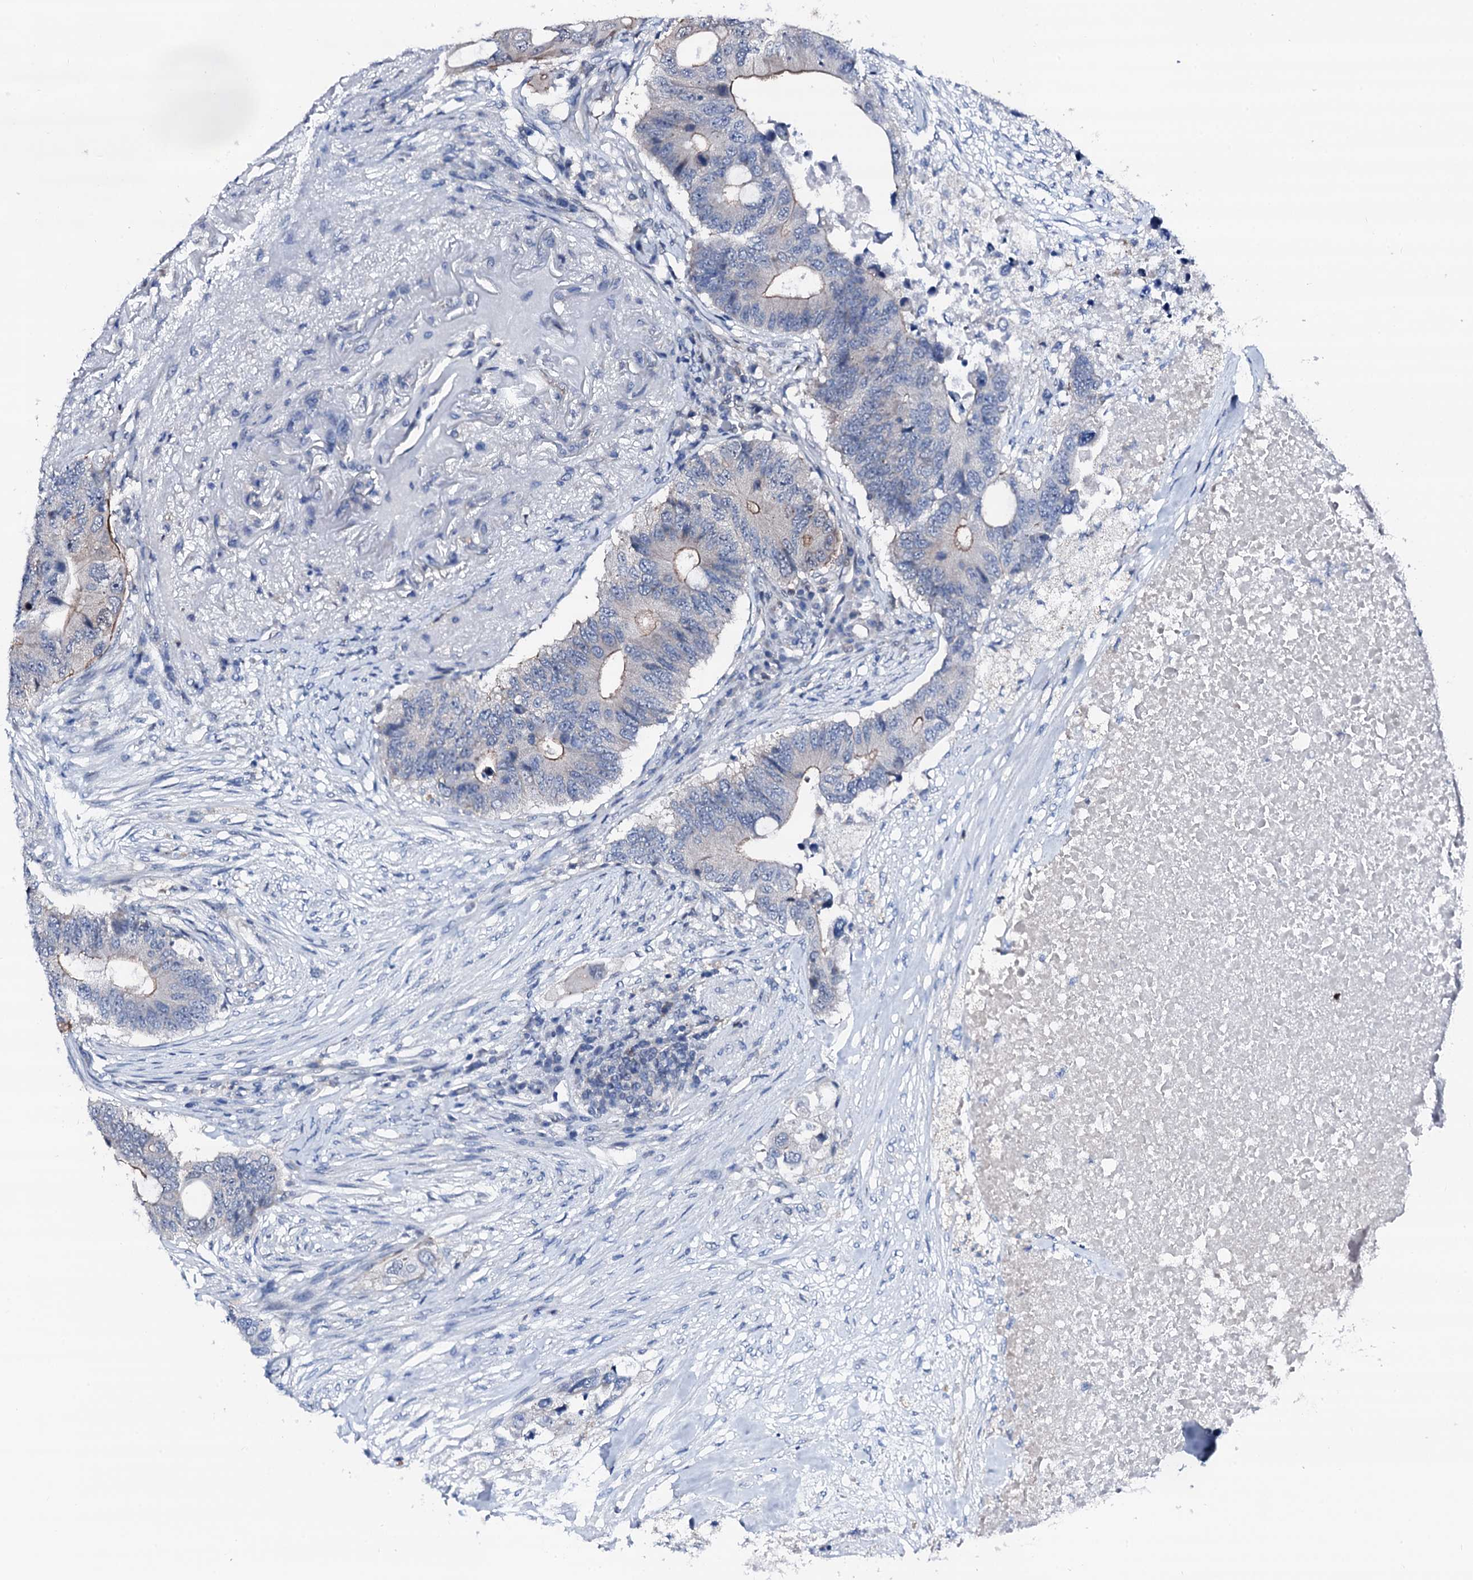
{"staining": {"intensity": "negative", "quantity": "none", "location": "none"}, "tissue": "colorectal cancer", "cell_type": "Tumor cells", "image_type": "cancer", "snomed": [{"axis": "morphology", "description": "Adenocarcinoma, NOS"}, {"axis": "topography", "description": "Colon"}], "caption": "Tumor cells are negative for protein expression in human adenocarcinoma (colorectal).", "gene": "TRAFD1", "patient": {"sex": "male", "age": 71}}